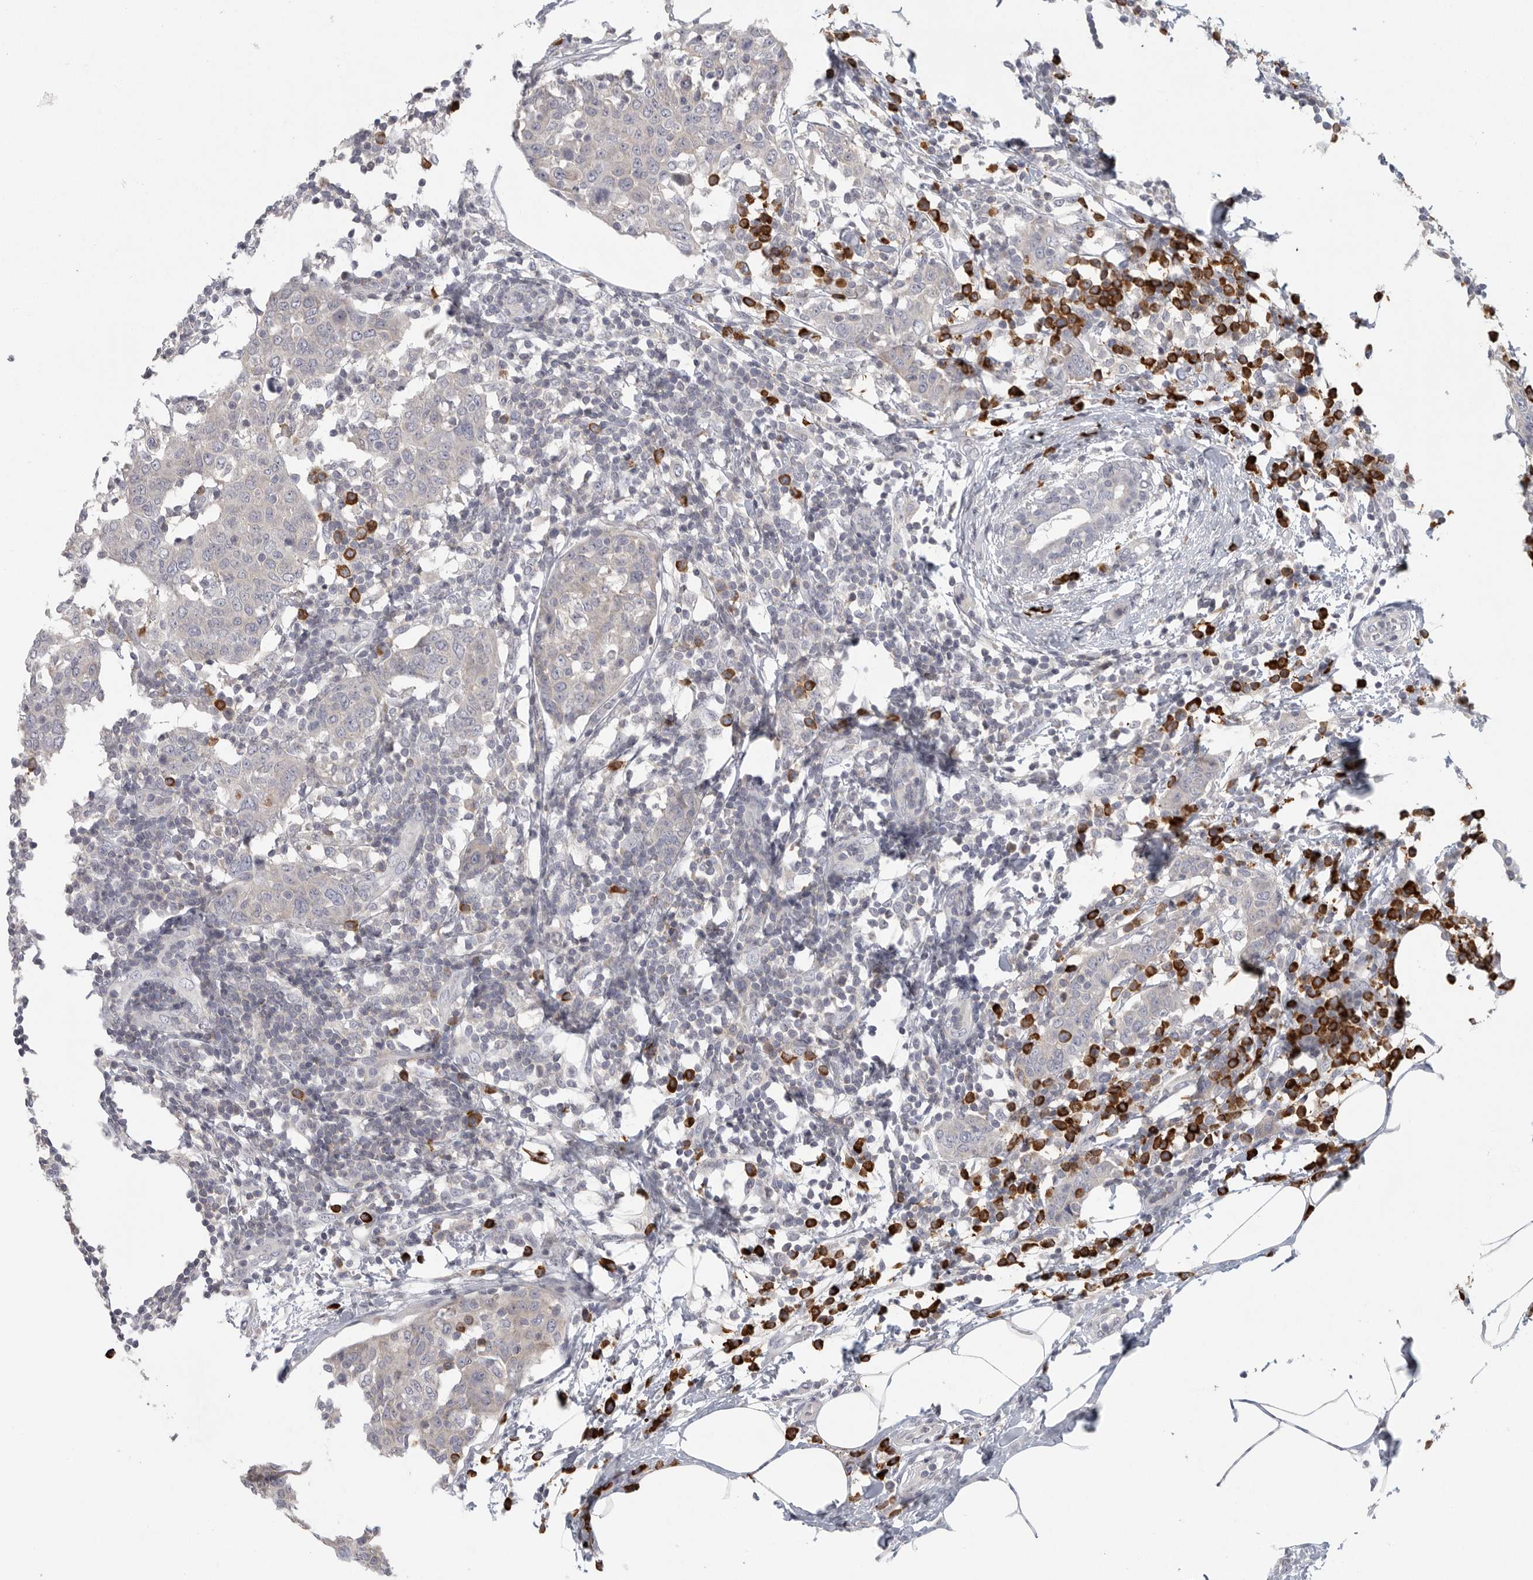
{"staining": {"intensity": "negative", "quantity": "none", "location": "none"}, "tissue": "breast cancer", "cell_type": "Tumor cells", "image_type": "cancer", "snomed": [{"axis": "morphology", "description": "Normal tissue, NOS"}, {"axis": "morphology", "description": "Duct carcinoma"}, {"axis": "topography", "description": "Breast"}], "caption": "Tumor cells are negative for protein expression in human breast cancer (intraductal carcinoma).", "gene": "TMEM69", "patient": {"sex": "female", "age": 37}}